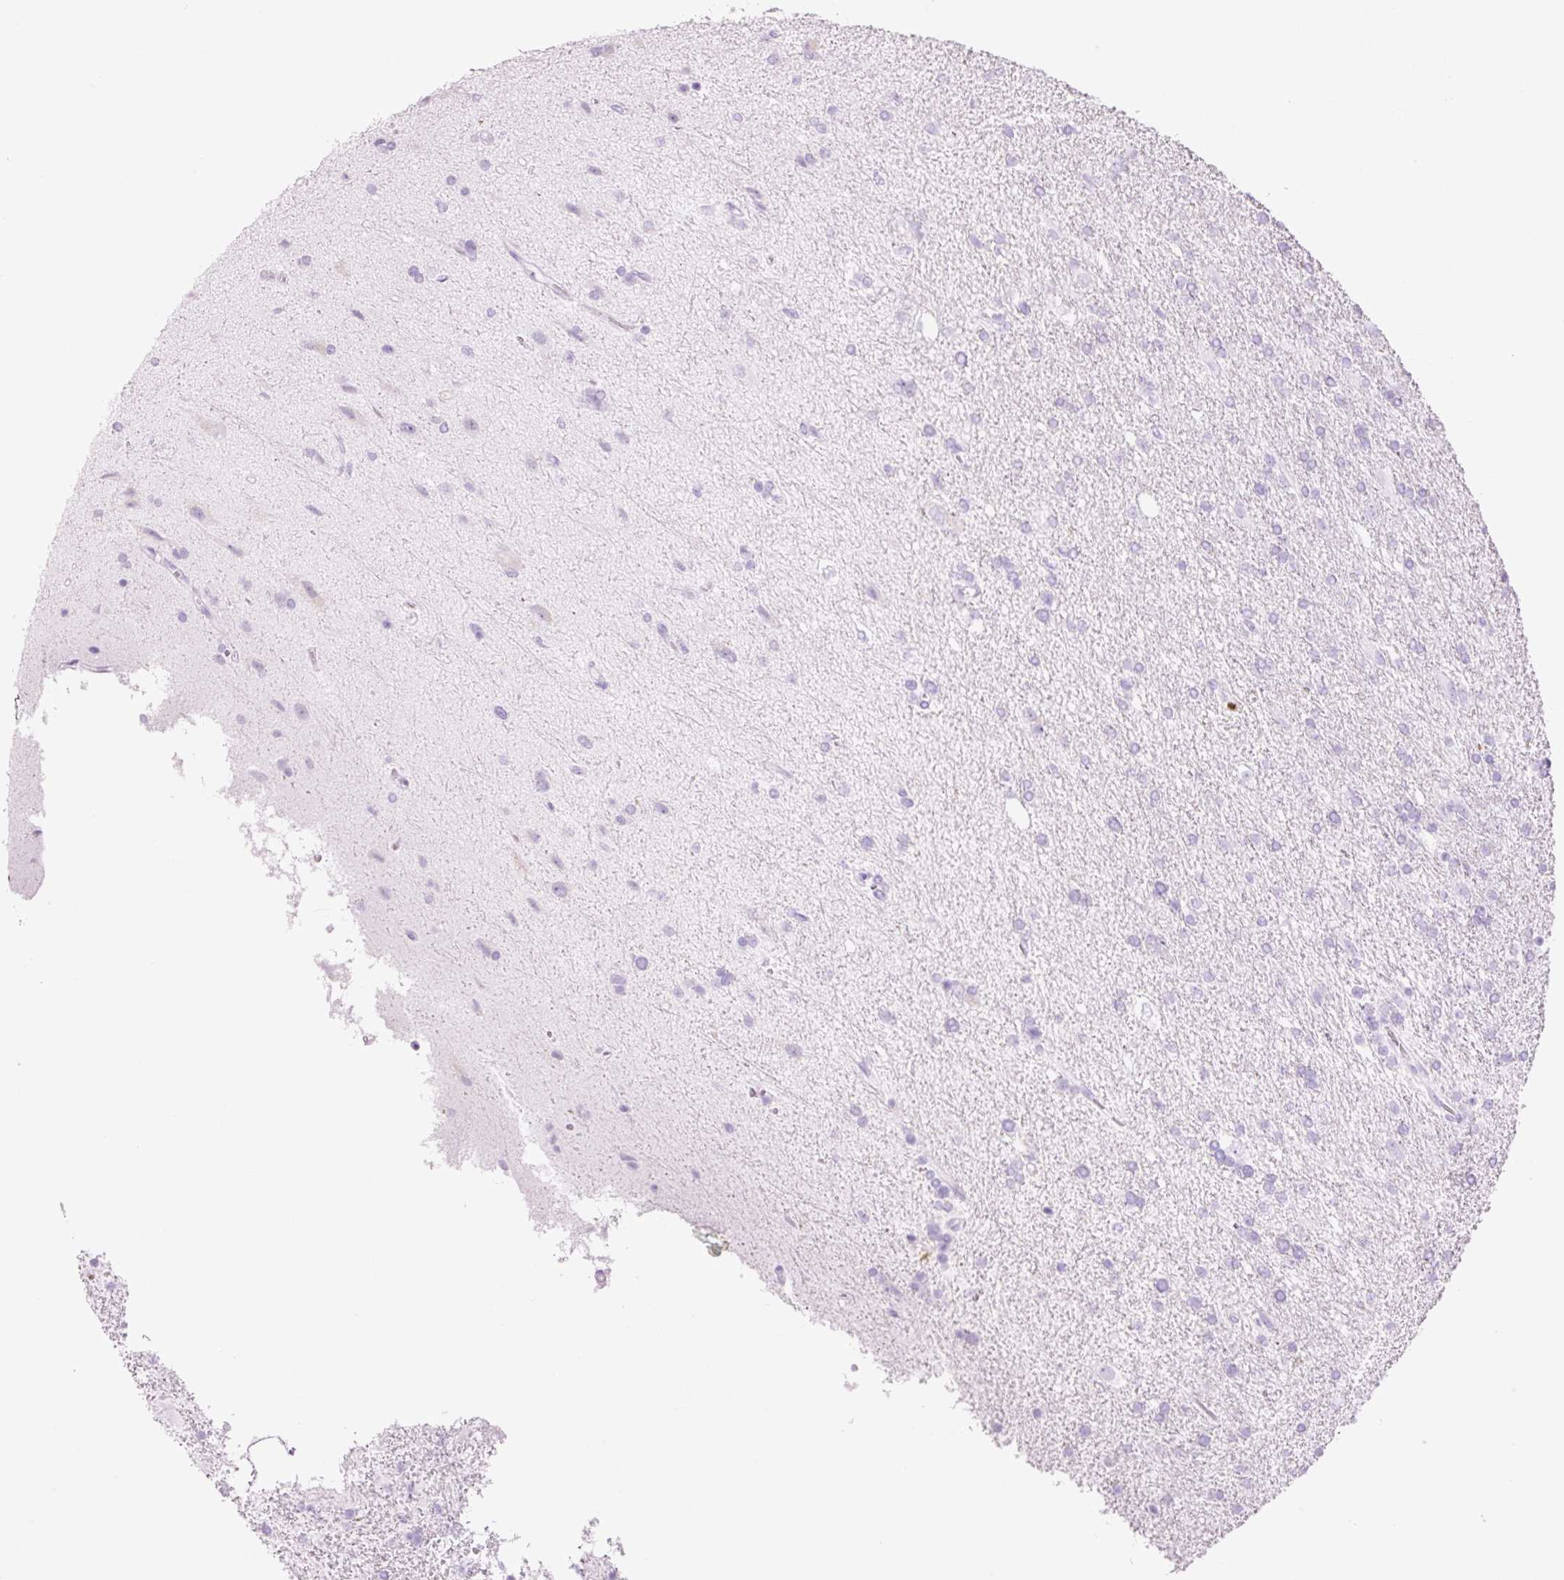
{"staining": {"intensity": "negative", "quantity": "none", "location": "none"}, "tissue": "glioma", "cell_type": "Tumor cells", "image_type": "cancer", "snomed": [{"axis": "morphology", "description": "Glioma, malignant, High grade"}, {"axis": "topography", "description": "Brain"}], "caption": "Malignant glioma (high-grade) was stained to show a protein in brown. There is no significant expression in tumor cells.", "gene": "LYZ", "patient": {"sex": "male", "age": 56}}